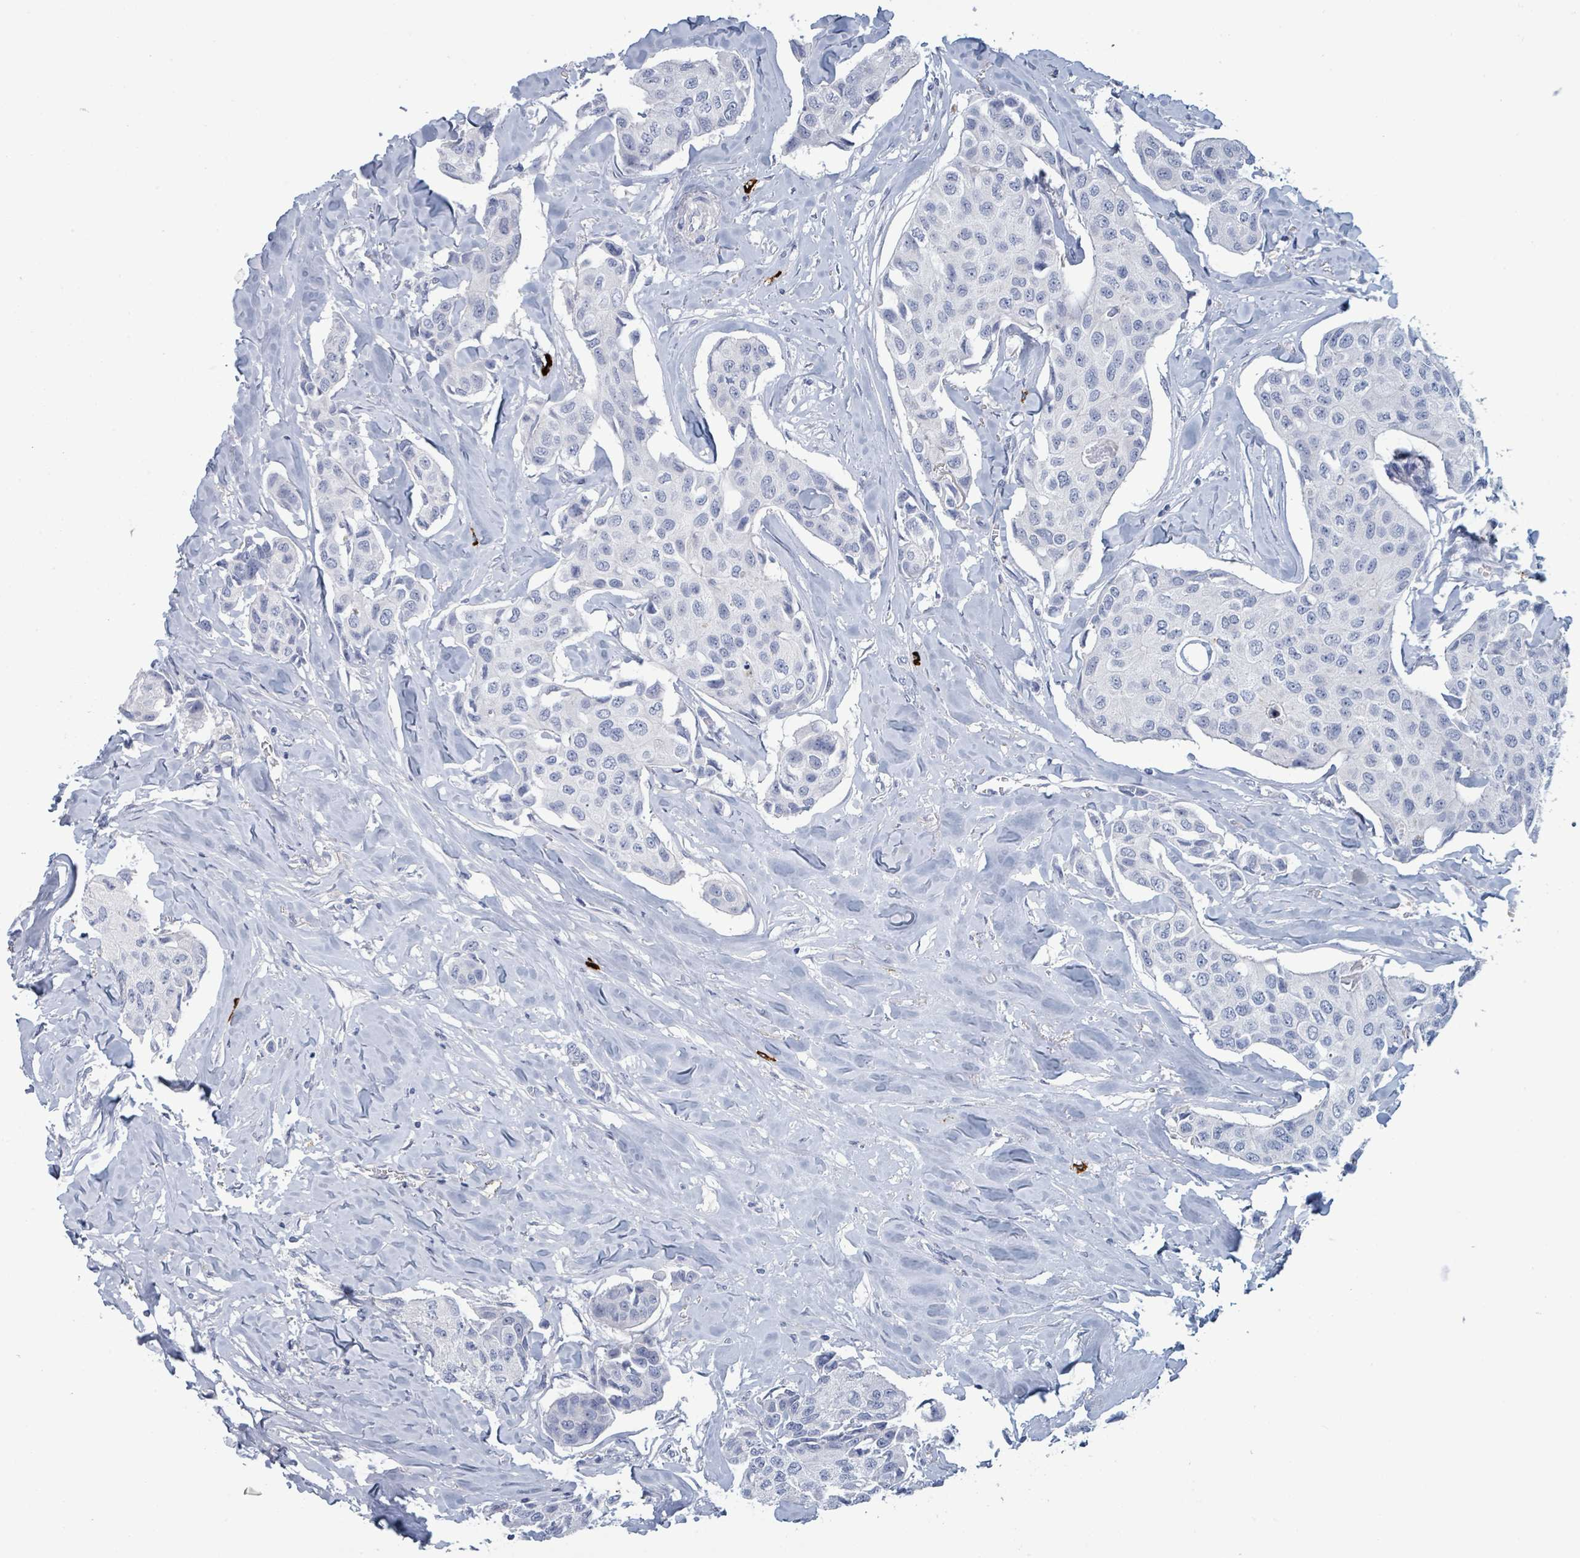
{"staining": {"intensity": "negative", "quantity": "none", "location": "none"}, "tissue": "breast cancer", "cell_type": "Tumor cells", "image_type": "cancer", "snomed": [{"axis": "morphology", "description": "Duct carcinoma"}, {"axis": "topography", "description": "Breast"}], "caption": "Breast cancer was stained to show a protein in brown. There is no significant expression in tumor cells.", "gene": "VPS13D", "patient": {"sex": "female", "age": 80}}